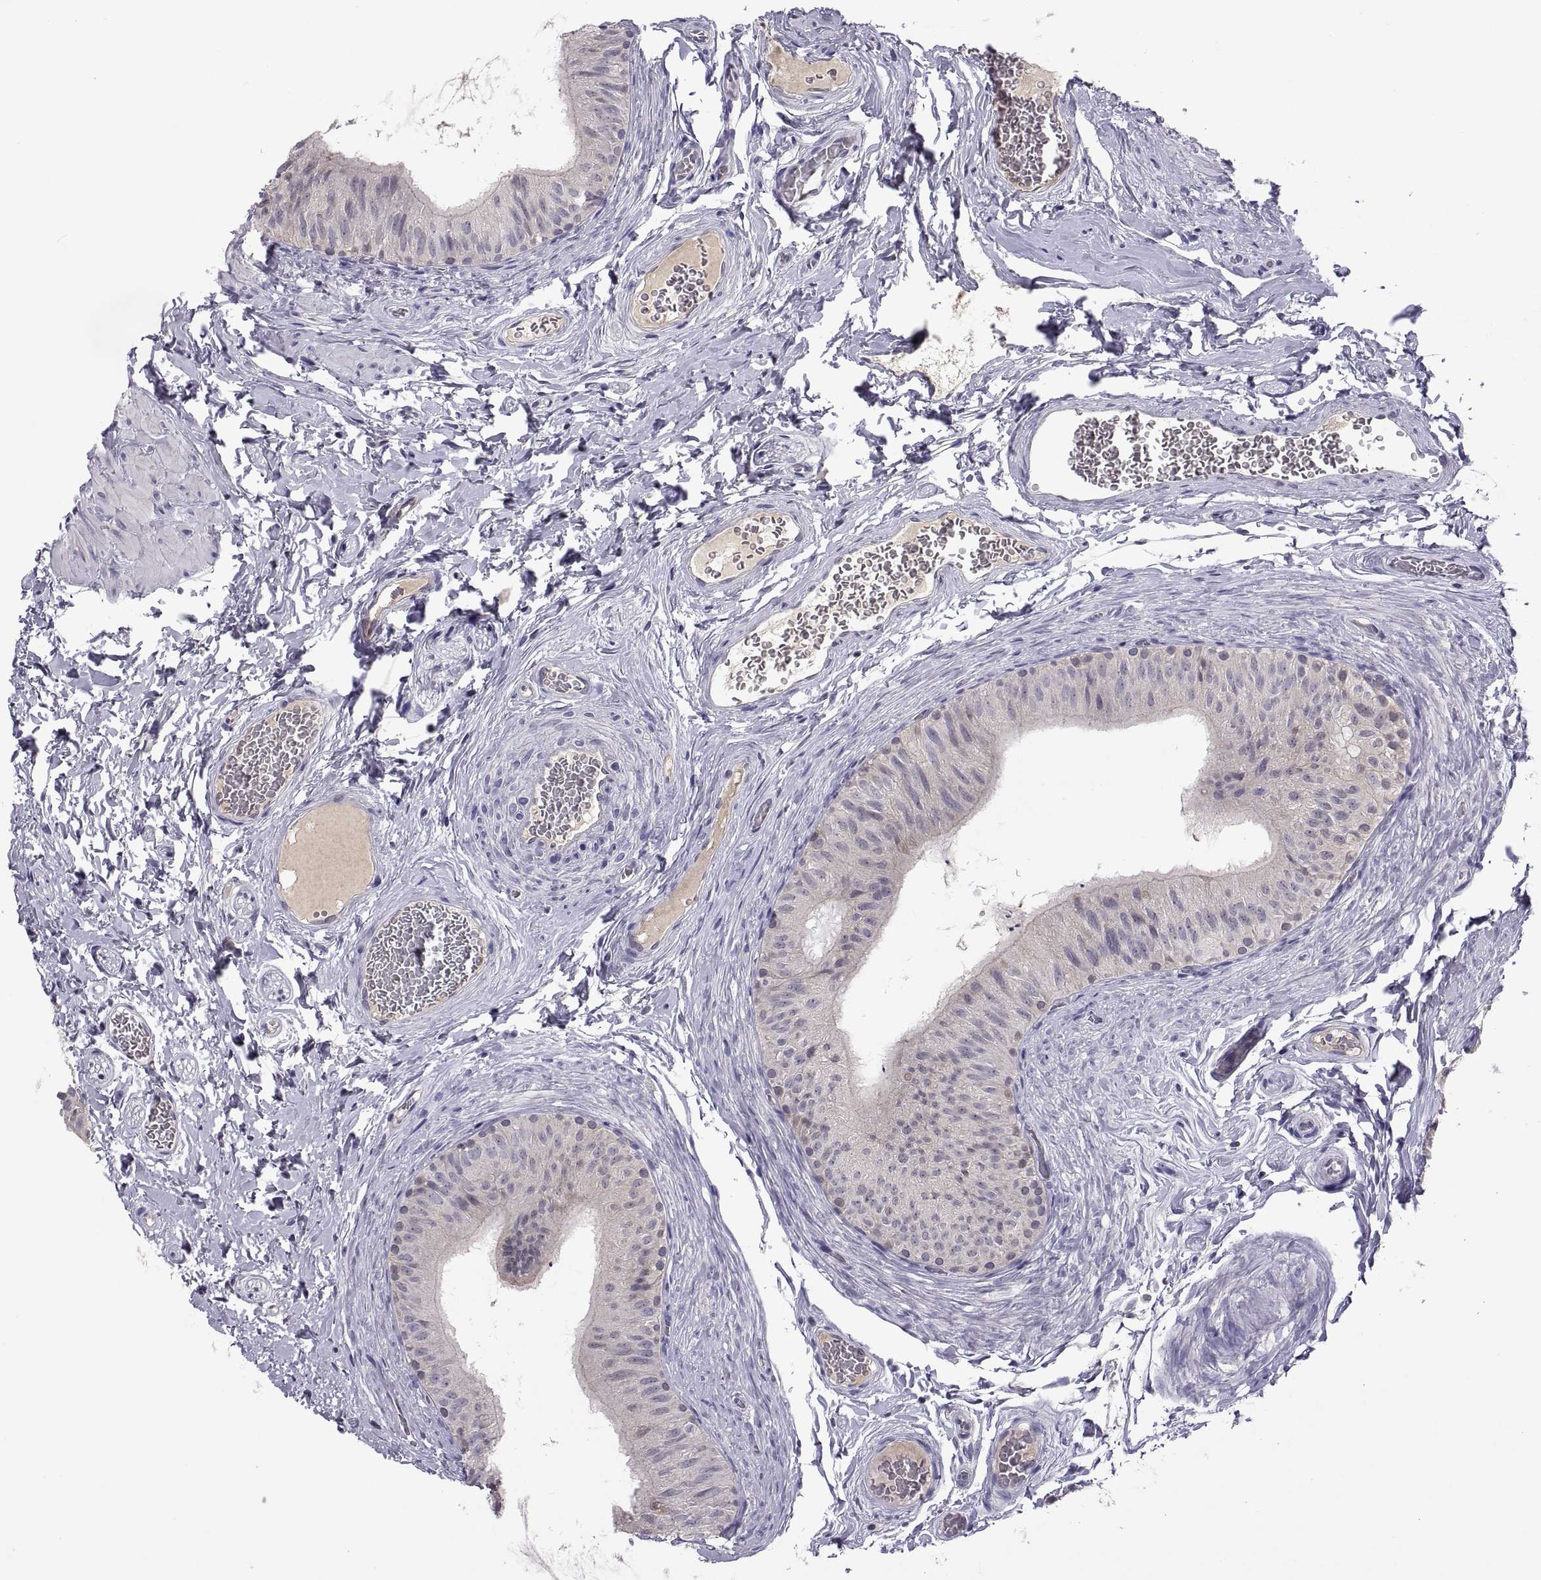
{"staining": {"intensity": "negative", "quantity": "none", "location": "none"}, "tissue": "epididymis", "cell_type": "Glandular cells", "image_type": "normal", "snomed": [{"axis": "morphology", "description": "Normal tissue, NOS"}, {"axis": "topography", "description": "Epididymis"}, {"axis": "topography", "description": "Vas deferens"}], "caption": "Glandular cells show no significant staining in benign epididymis. (Stains: DAB (3,3'-diaminobenzidine) immunohistochemistry (IHC) with hematoxylin counter stain, Microscopy: brightfield microscopy at high magnification).", "gene": "FGF9", "patient": {"sex": "male", "age": 23}}